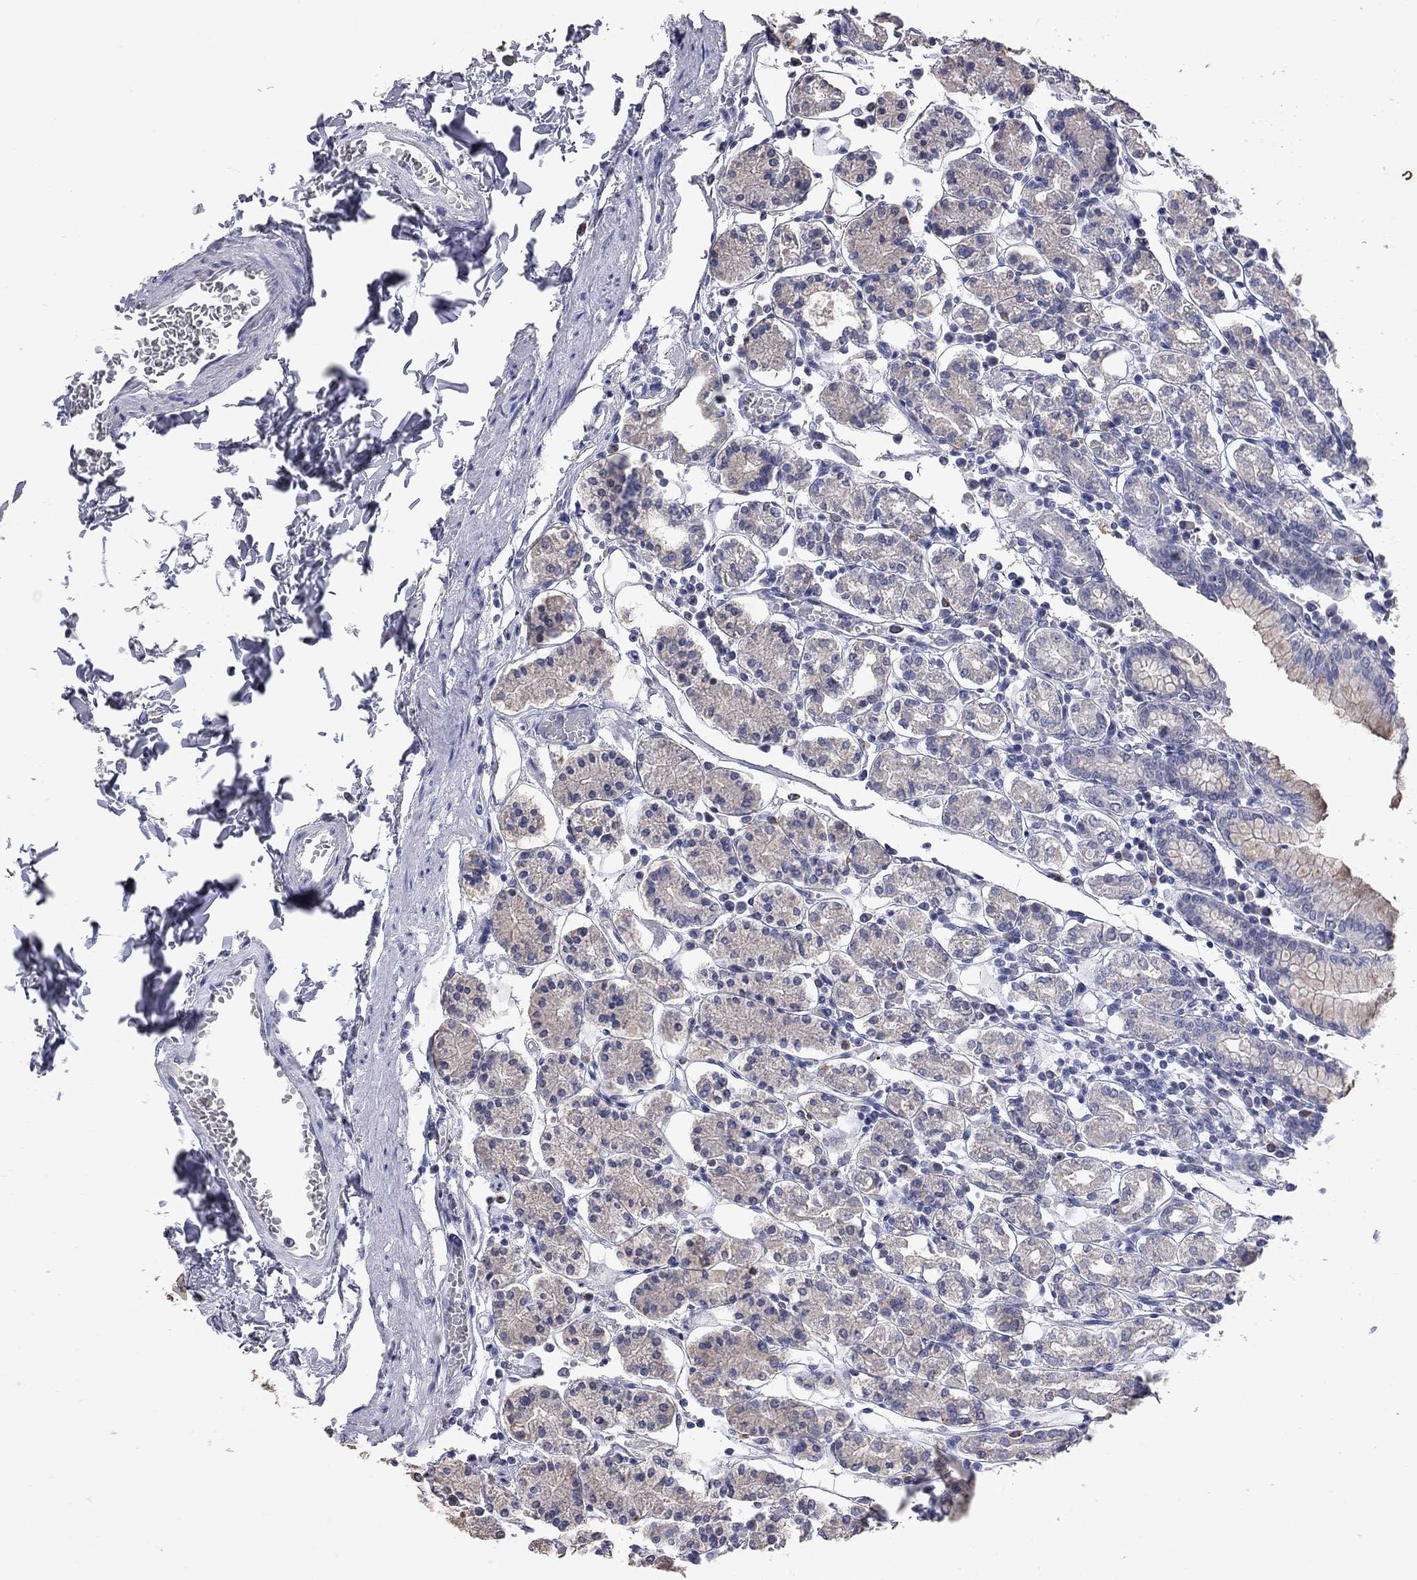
{"staining": {"intensity": "weak", "quantity": "<25%", "location": "cytoplasmic/membranous"}, "tissue": "stomach", "cell_type": "Glandular cells", "image_type": "normal", "snomed": [{"axis": "morphology", "description": "Normal tissue, NOS"}, {"axis": "topography", "description": "Stomach, upper"}, {"axis": "topography", "description": "Stomach"}], "caption": "High power microscopy histopathology image of an IHC histopathology image of normal stomach, revealing no significant staining in glandular cells.", "gene": "NOS2", "patient": {"sex": "male", "age": 62}}